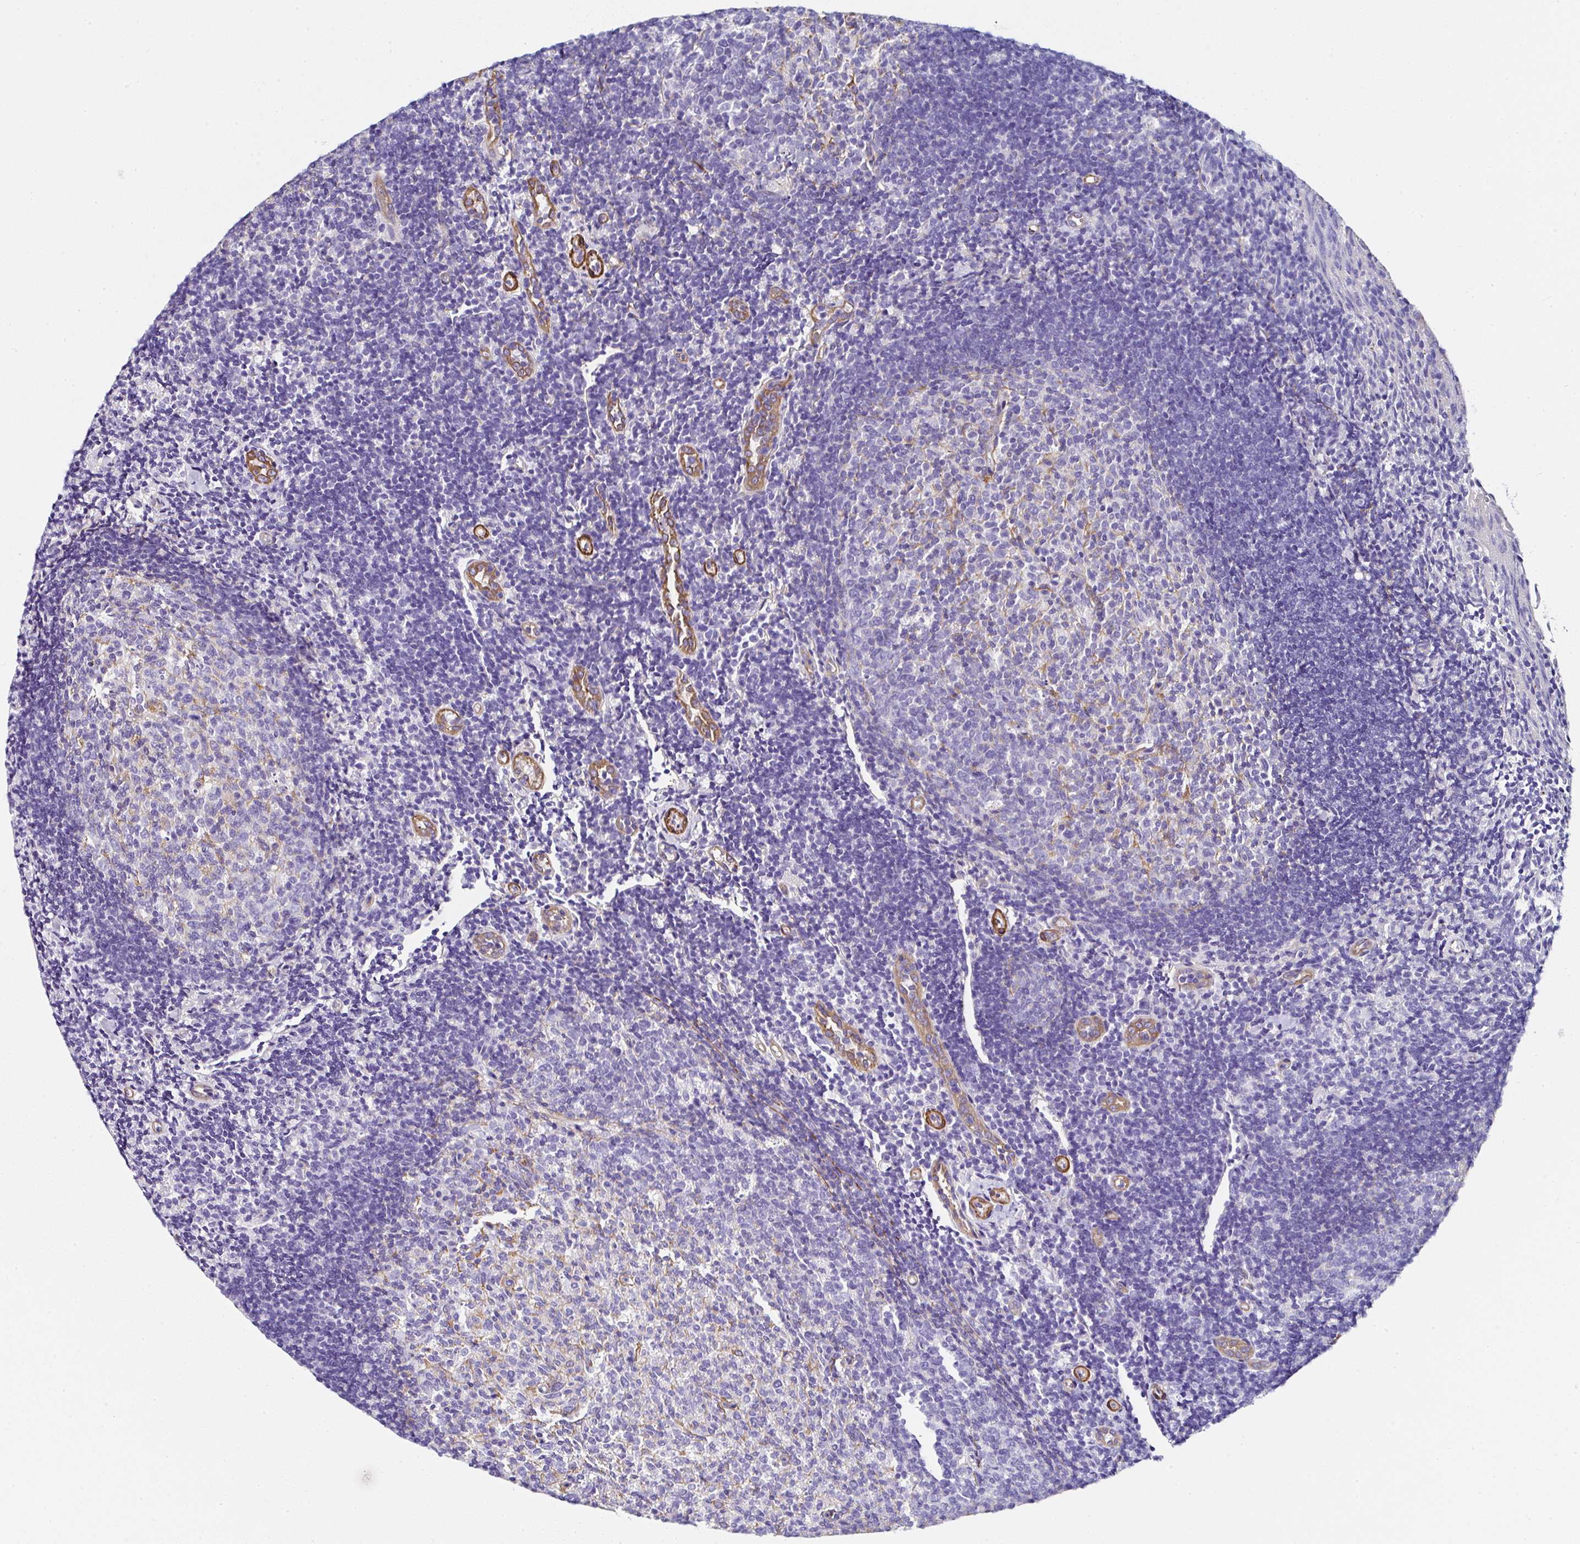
{"staining": {"intensity": "negative", "quantity": "none", "location": "none"}, "tissue": "tonsil", "cell_type": "Germinal center cells", "image_type": "normal", "snomed": [{"axis": "morphology", "description": "Normal tissue, NOS"}, {"axis": "topography", "description": "Tonsil"}], "caption": "This is a image of immunohistochemistry staining of normal tonsil, which shows no staining in germinal center cells. (Stains: DAB (3,3'-diaminobenzidine) IHC with hematoxylin counter stain, Microscopy: brightfield microscopy at high magnification).", "gene": "PPFIA4", "patient": {"sex": "female", "age": 10}}